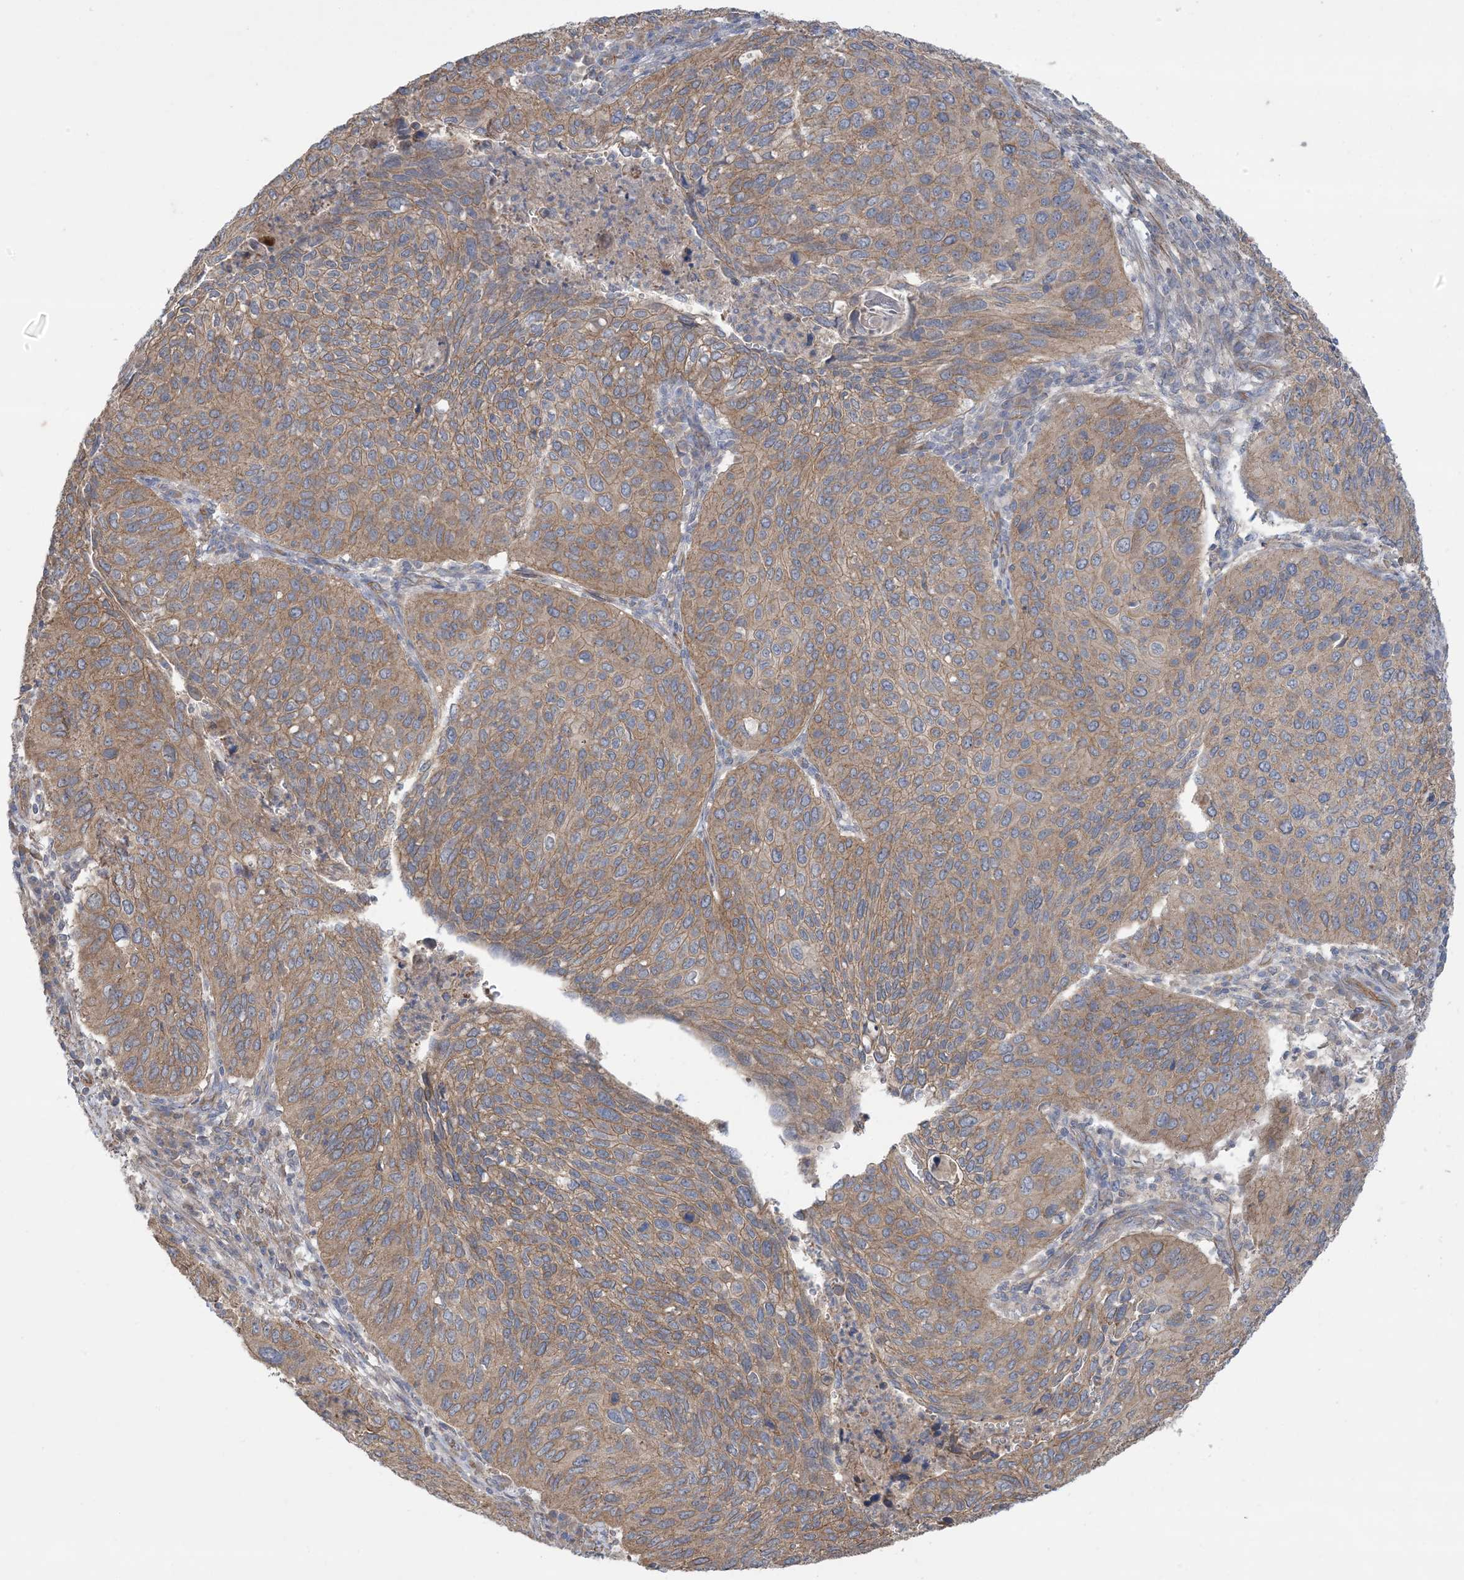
{"staining": {"intensity": "moderate", "quantity": ">75%", "location": "cytoplasmic/membranous"}, "tissue": "cervical cancer", "cell_type": "Tumor cells", "image_type": "cancer", "snomed": [{"axis": "morphology", "description": "Squamous cell carcinoma, NOS"}, {"axis": "topography", "description": "Cervix"}], "caption": "Squamous cell carcinoma (cervical) stained with DAB (3,3'-diaminobenzidine) immunohistochemistry (IHC) exhibits medium levels of moderate cytoplasmic/membranous expression in about >75% of tumor cells. The protein is shown in brown color, while the nuclei are stained blue.", "gene": "CCNY", "patient": {"sex": "female", "age": 38}}